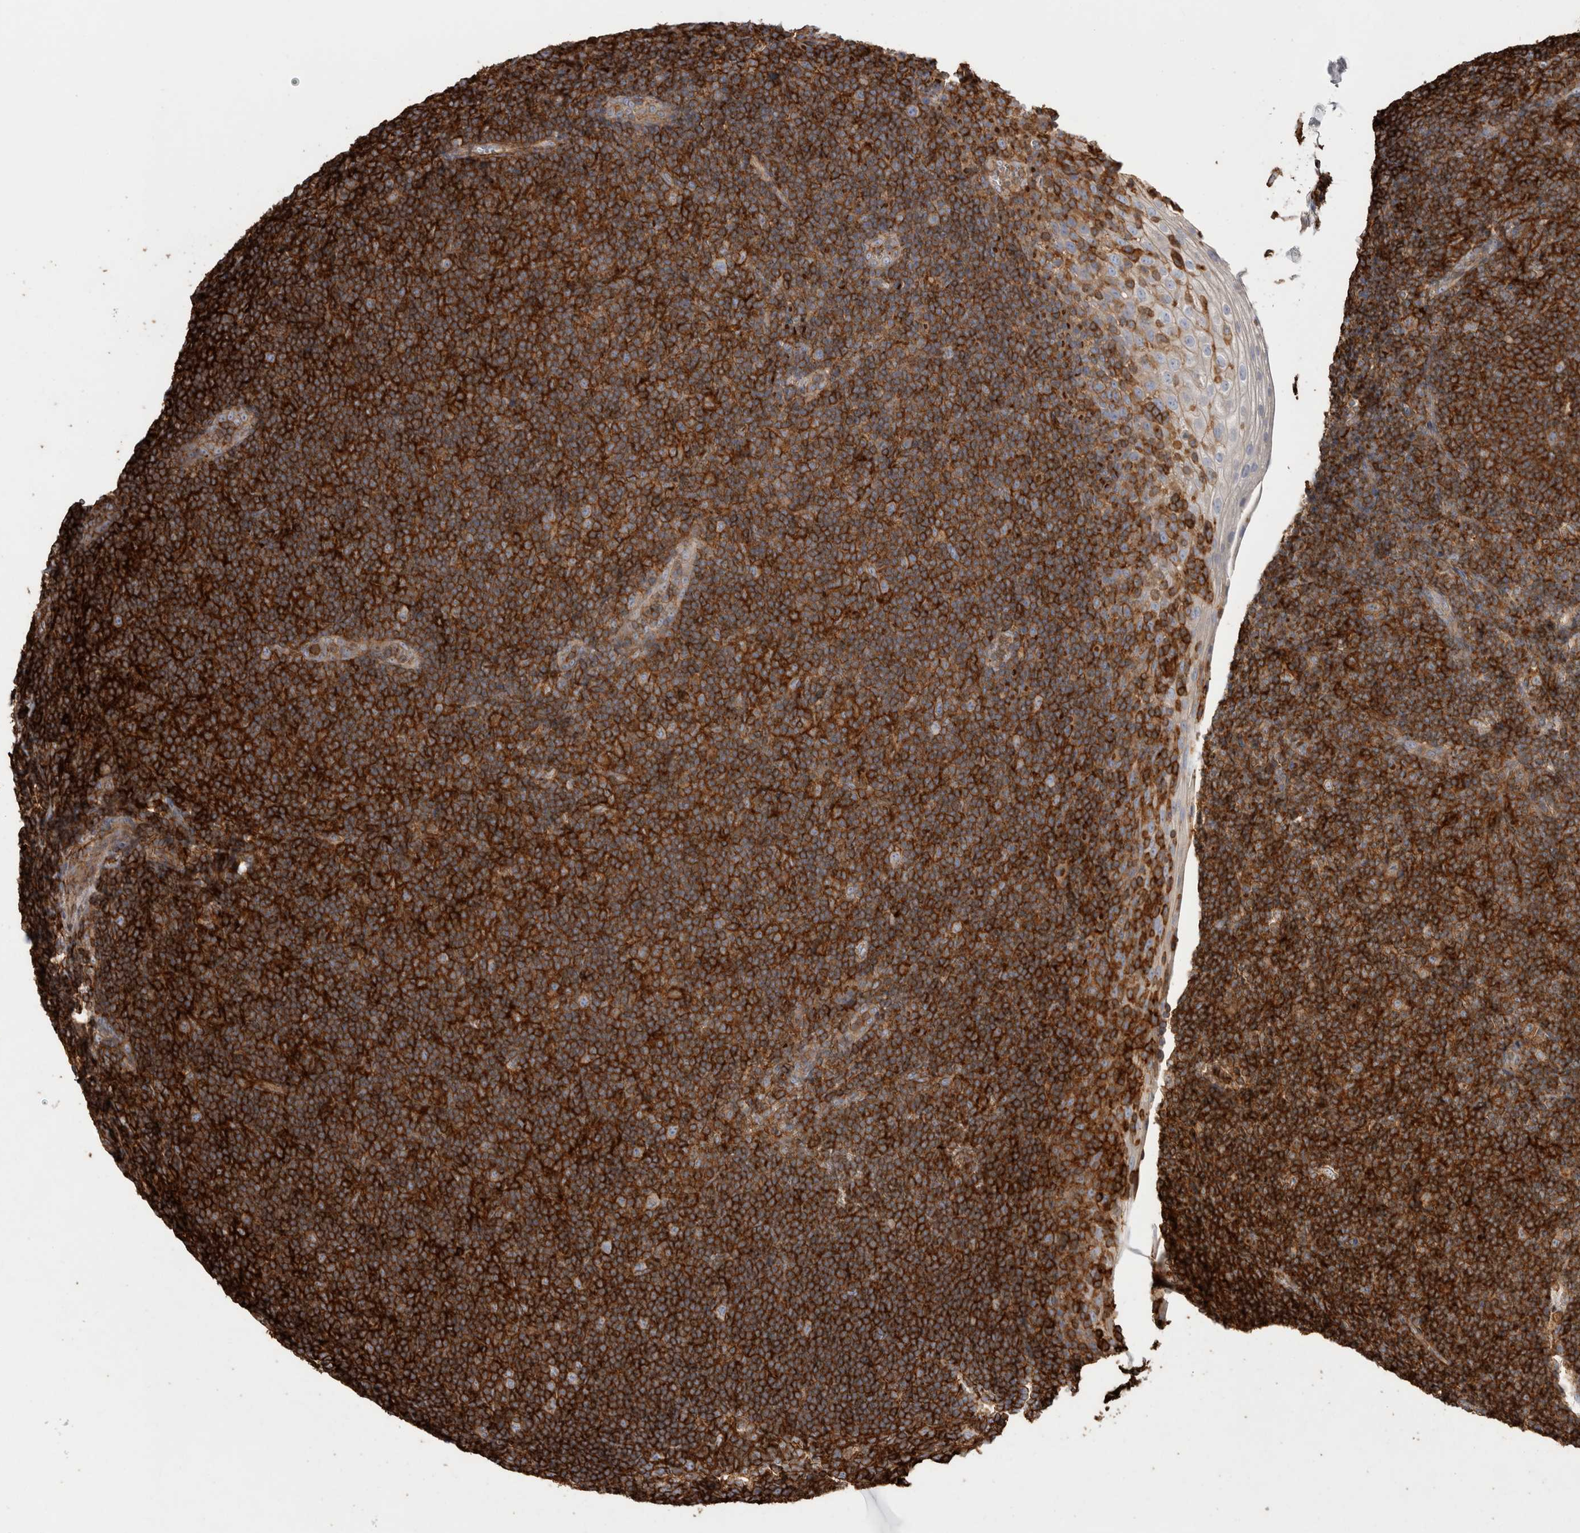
{"staining": {"intensity": "strong", "quantity": ">75%", "location": "cytoplasmic/membranous"}, "tissue": "tonsil", "cell_type": "Germinal center cells", "image_type": "normal", "snomed": [{"axis": "morphology", "description": "Normal tissue, NOS"}, {"axis": "topography", "description": "Tonsil"}], "caption": "Tonsil stained with immunohistochemistry demonstrates strong cytoplasmic/membranous positivity in about >75% of germinal center cells. (brown staining indicates protein expression, while blue staining denotes nuclei).", "gene": "GPER1", "patient": {"sex": "male", "age": 37}}